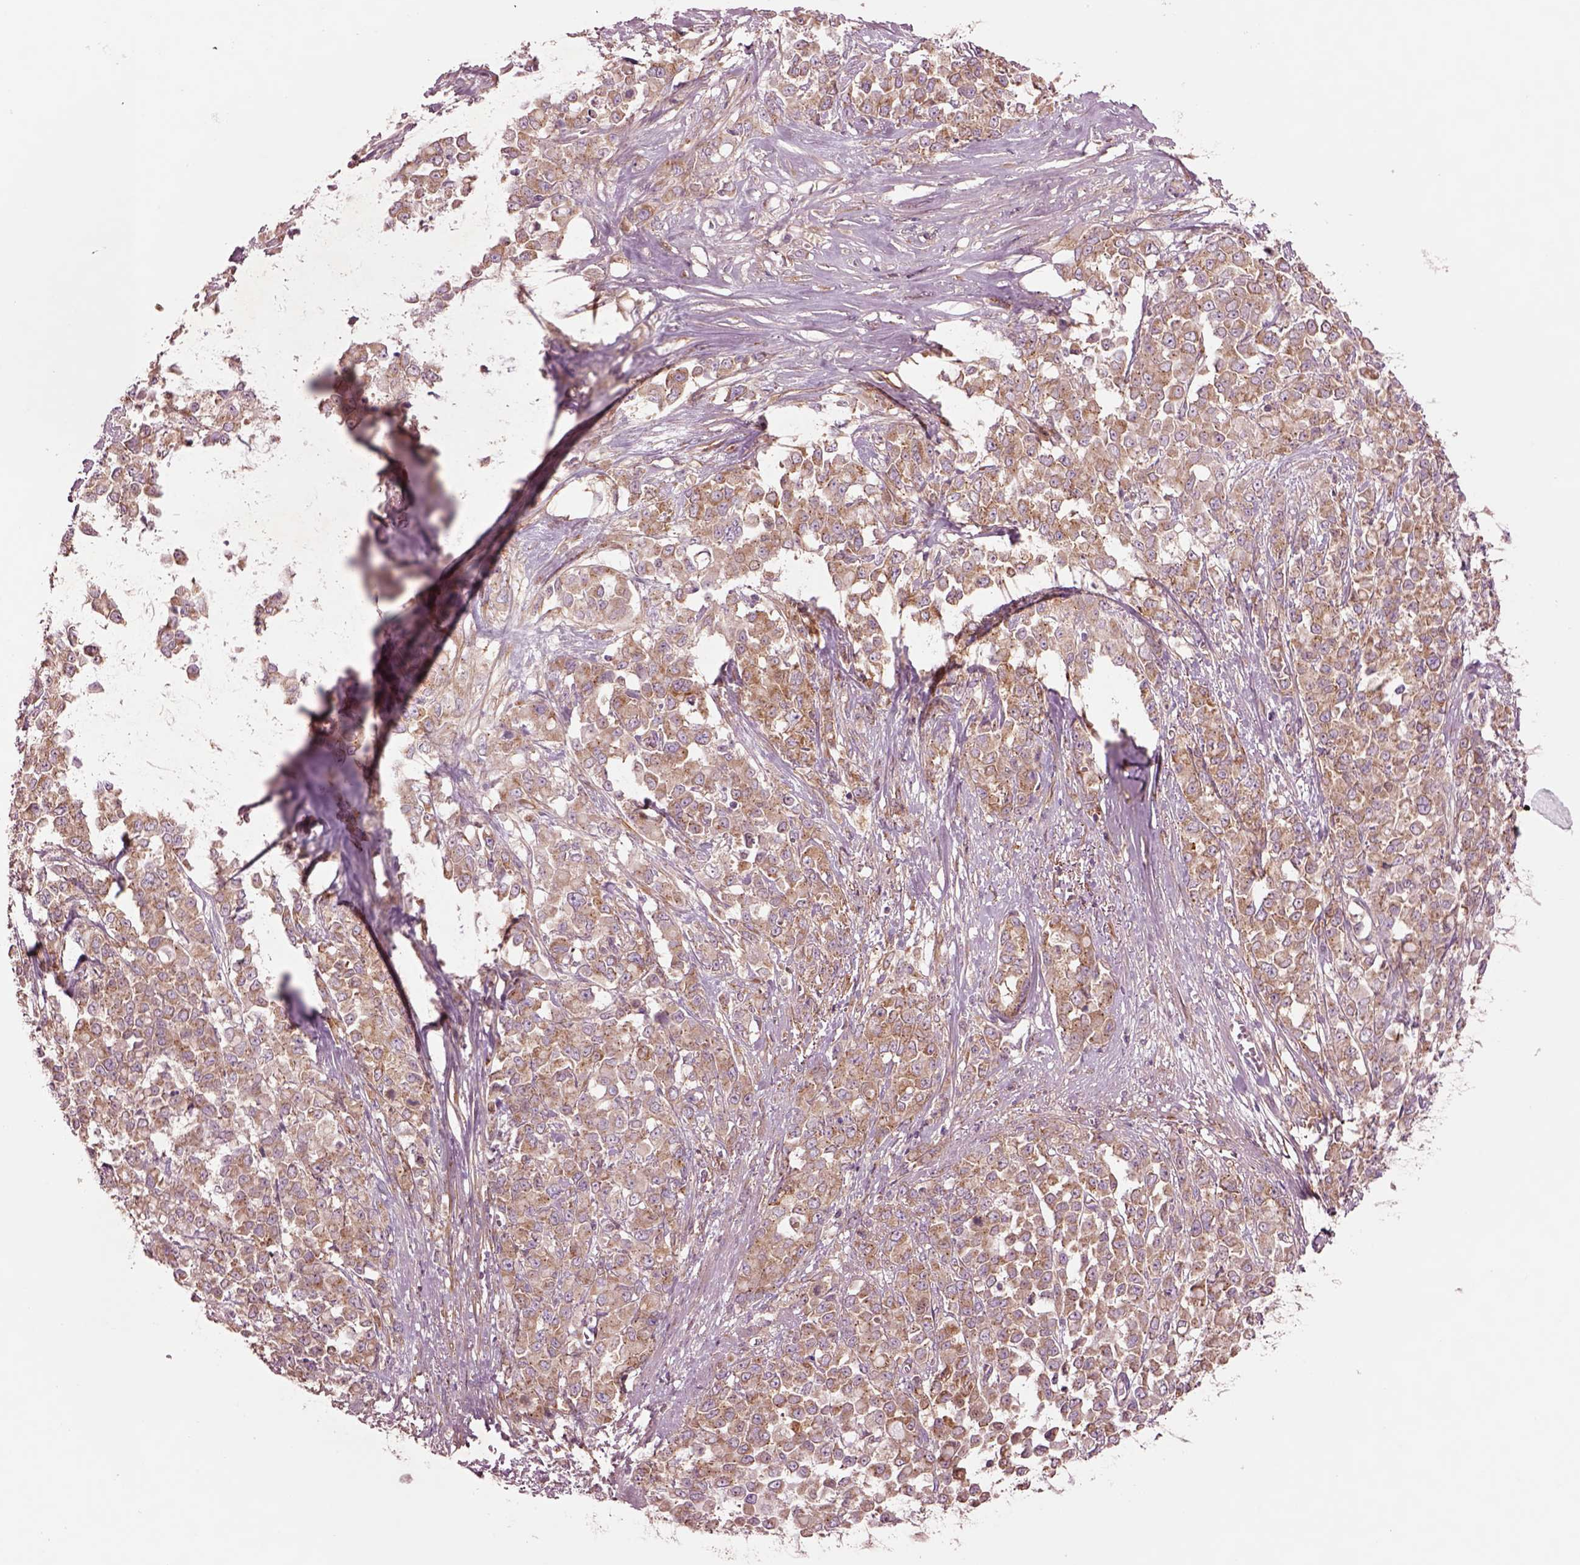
{"staining": {"intensity": "moderate", "quantity": ">75%", "location": "cytoplasmic/membranous"}, "tissue": "stomach cancer", "cell_type": "Tumor cells", "image_type": "cancer", "snomed": [{"axis": "morphology", "description": "Adenocarcinoma, NOS"}, {"axis": "topography", "description": "Stomach"}], "caption": "Protein staining by IHC shows moderate cytoplasmic/membranous positivity in approximately >75% of tumor cells in stomach cancer. The staining is performed using DAB brown chromogen to label protein expression. The nuclei are counter-stained blue using hematoxylin.", "gene": "SEC23A", "patient": {"sex": "female", "age": 76}}